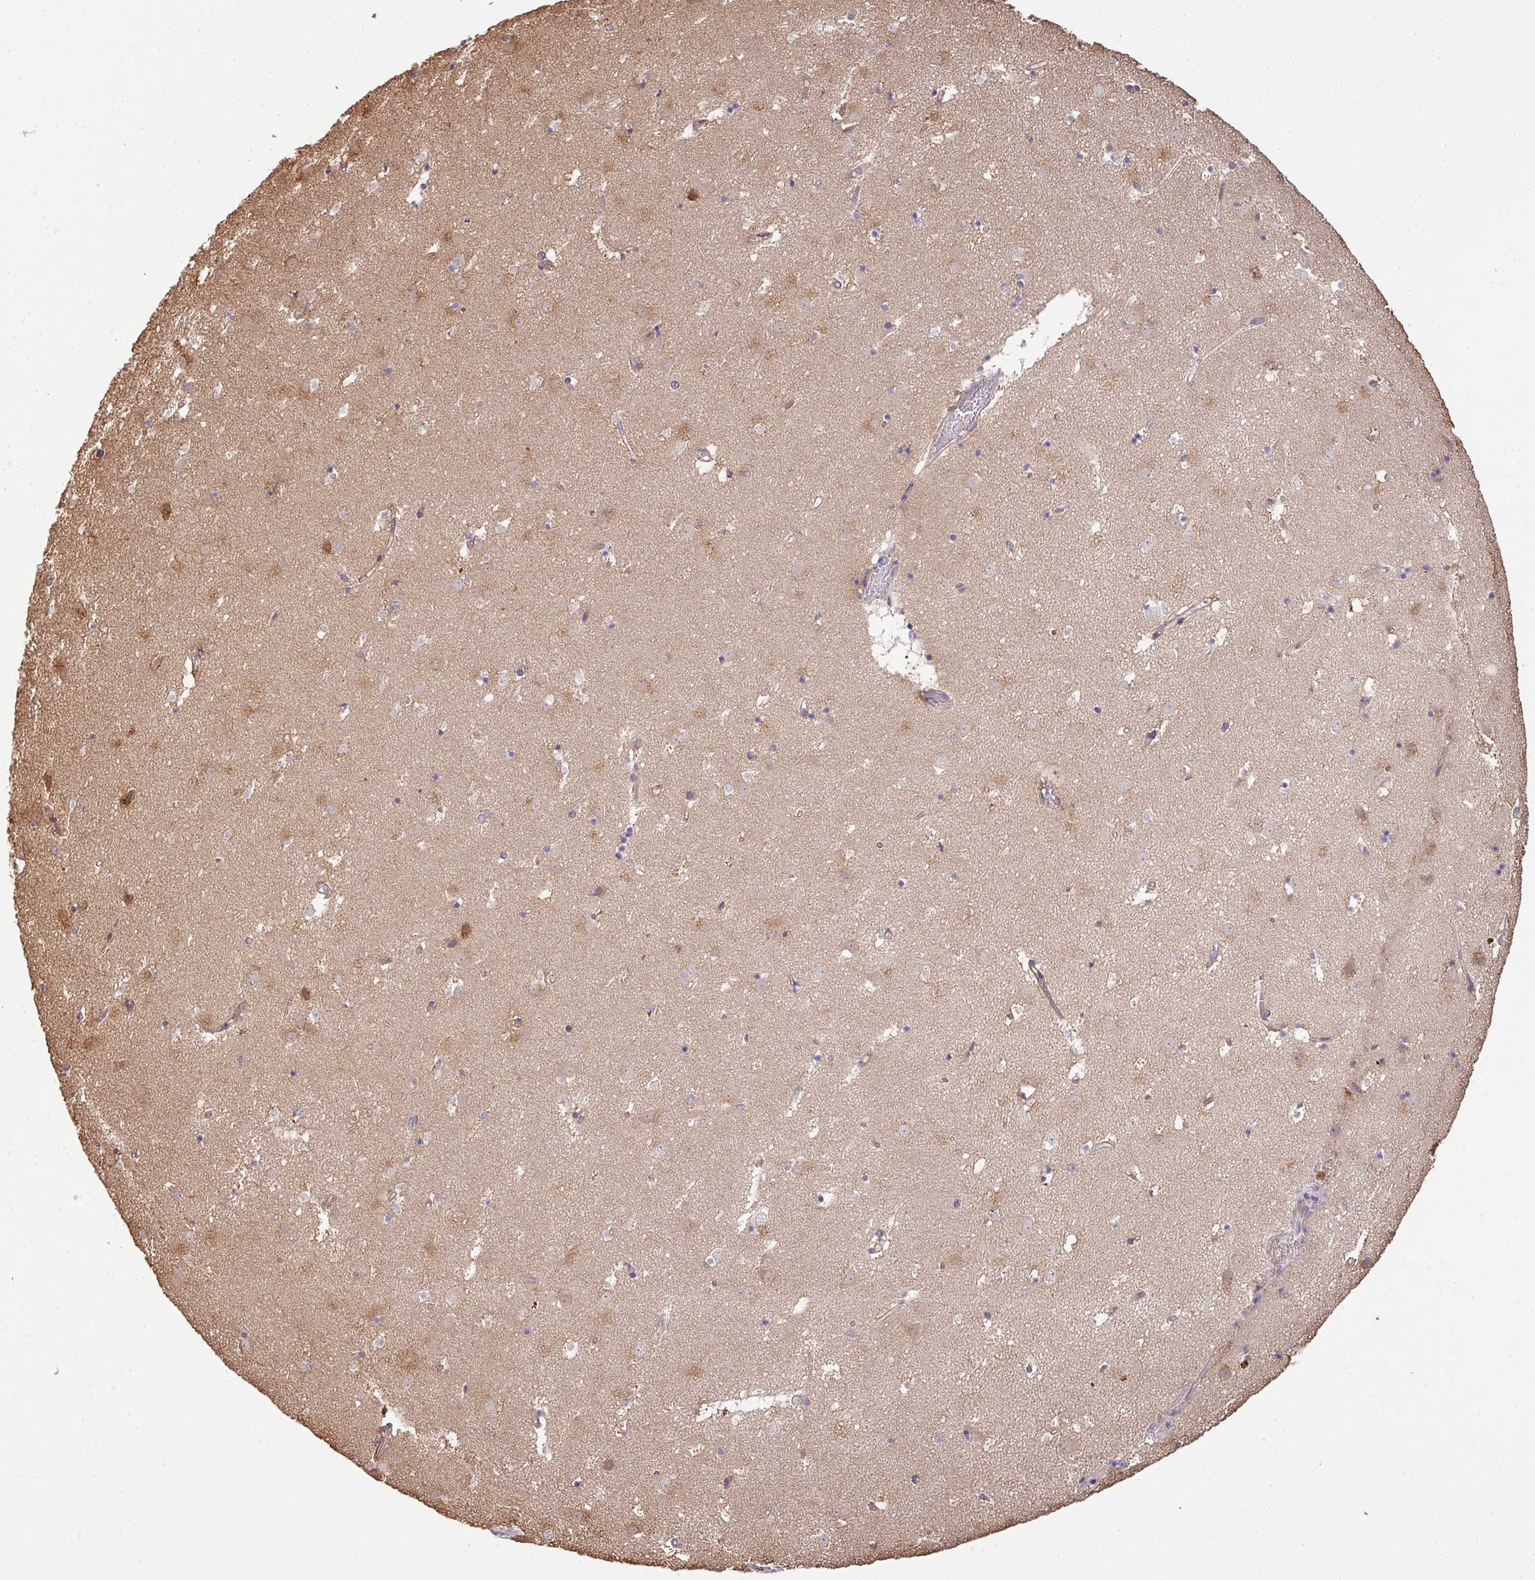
{"staining": {"intensity": "negative", "quantity": "none", "location": "none"}, "tissue": "caudate", "cell_type": "Glial cells", "image_type": "normal", "snomed": [{"axis": "morphology", "description": "Normal tissue, NOS"}, {"axis": "topography", "description": "Lateral ventricle wall"}], "caption": "IHC image of benign human caudate stained for a protein (brown), which demonstrates no expression in glial cells.", "gene": "VENTX", "patient": {"sex": "male", "age": 58}}